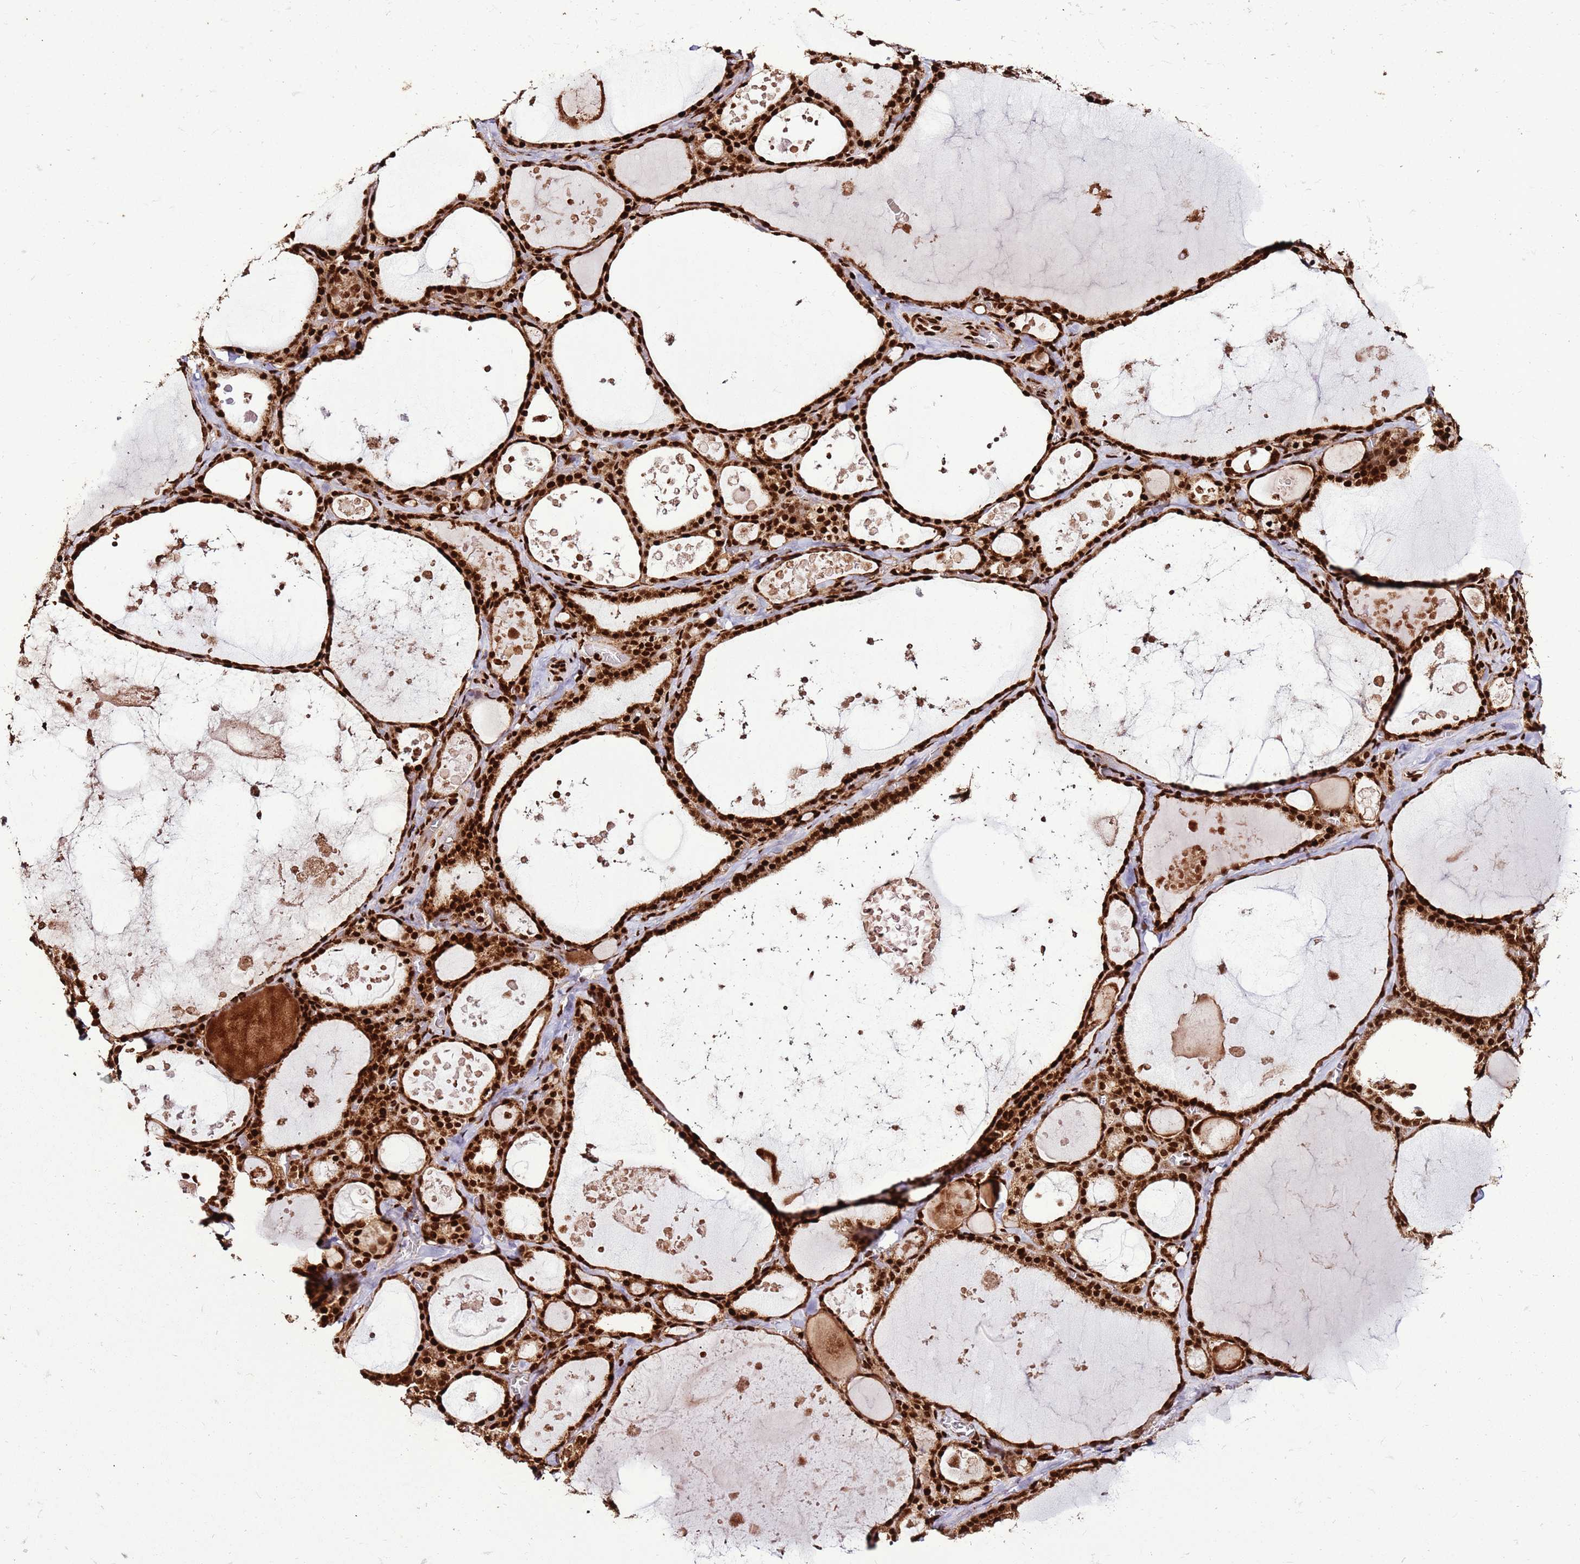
{"staining": {"intensity": "strong", "quantity": ">75%", "location": "nuclear"}, "tissue": "thyroid gland", "cell_type": "Glandular cells", "image_type": "normal", "snomed": [{"axis": "morphology", "description": "Normal tissue, NOS"}, {"axis": "topography", "description": "Thyroid gland"}], "caption": "High-power microscopy captured an immunohistochemistry (IHC) histopathology image of normal thyroid gland, revealing strong nuclear expression in about >75% of glandular cells. The staining was performed using DAB, with brown indicating positive protein expression. Nuclei are stained blue with hematoxylin.", "gene": "HNRNPAB", "patient": {"sex": "male", "age": 56}}